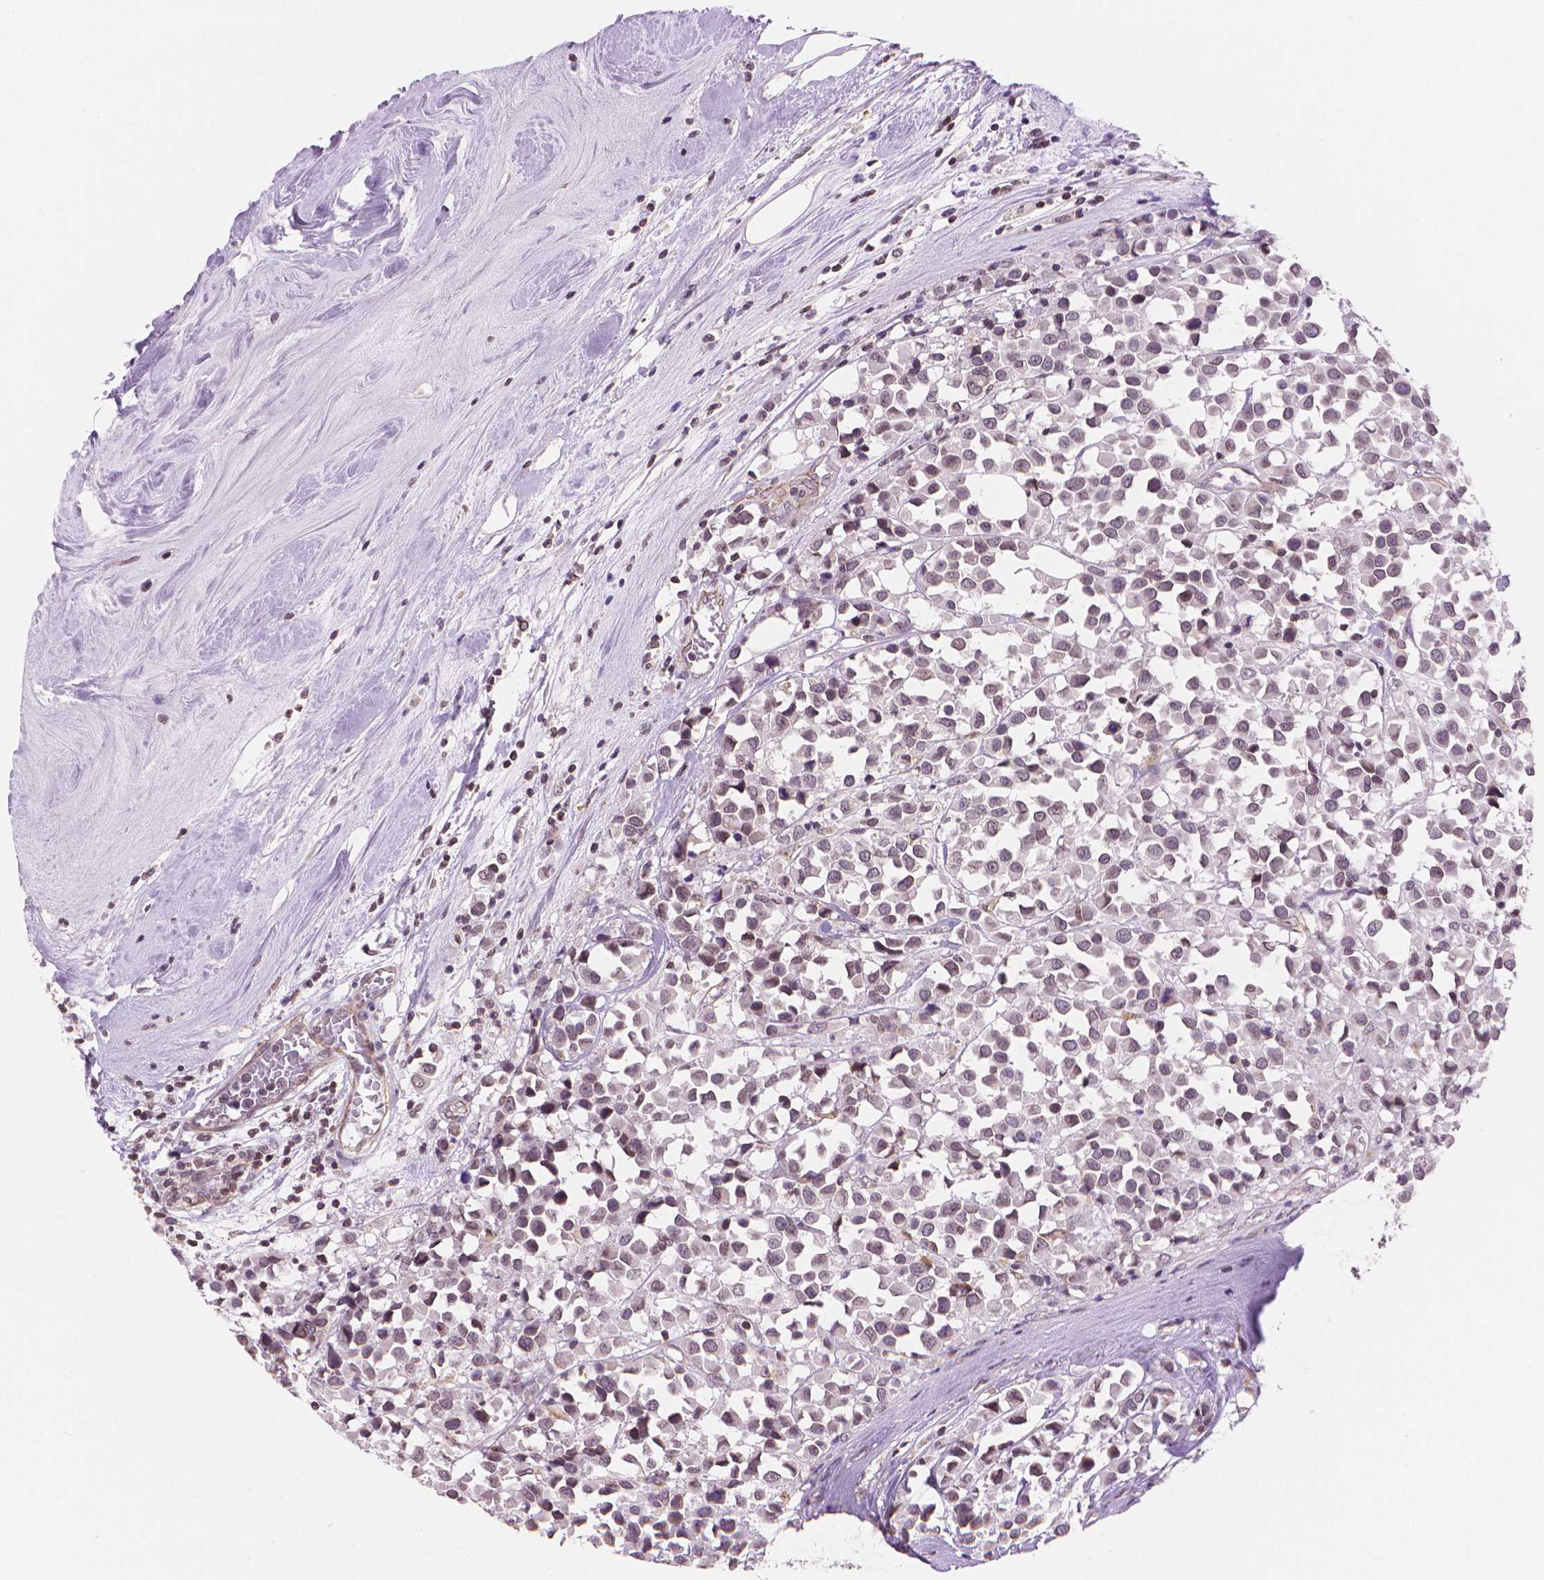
{"staining": {"intensity": "negative", "quantity": "none", "location": "none"}, "tissue": "breast cancer", "cell_type": "Tumor cells", "image_type": "cancer", "snomed": [{"axis": "morphology", "description": "Duct carcinoma"}, {"axis": "topography", "description": "Breast"}], "caption": "Immunohistochemical staining of intraductal carcinoma (breast) displays no significant staining in tumor cells. (Stains: DAB (3,3'-diaminobenzidine) IHC with hematoxylin counter stain, Microscopy: brightfield microscopy at high magnification).", "gene": "TMEM184A", "patient": {"sex": "female", "age": 61}}